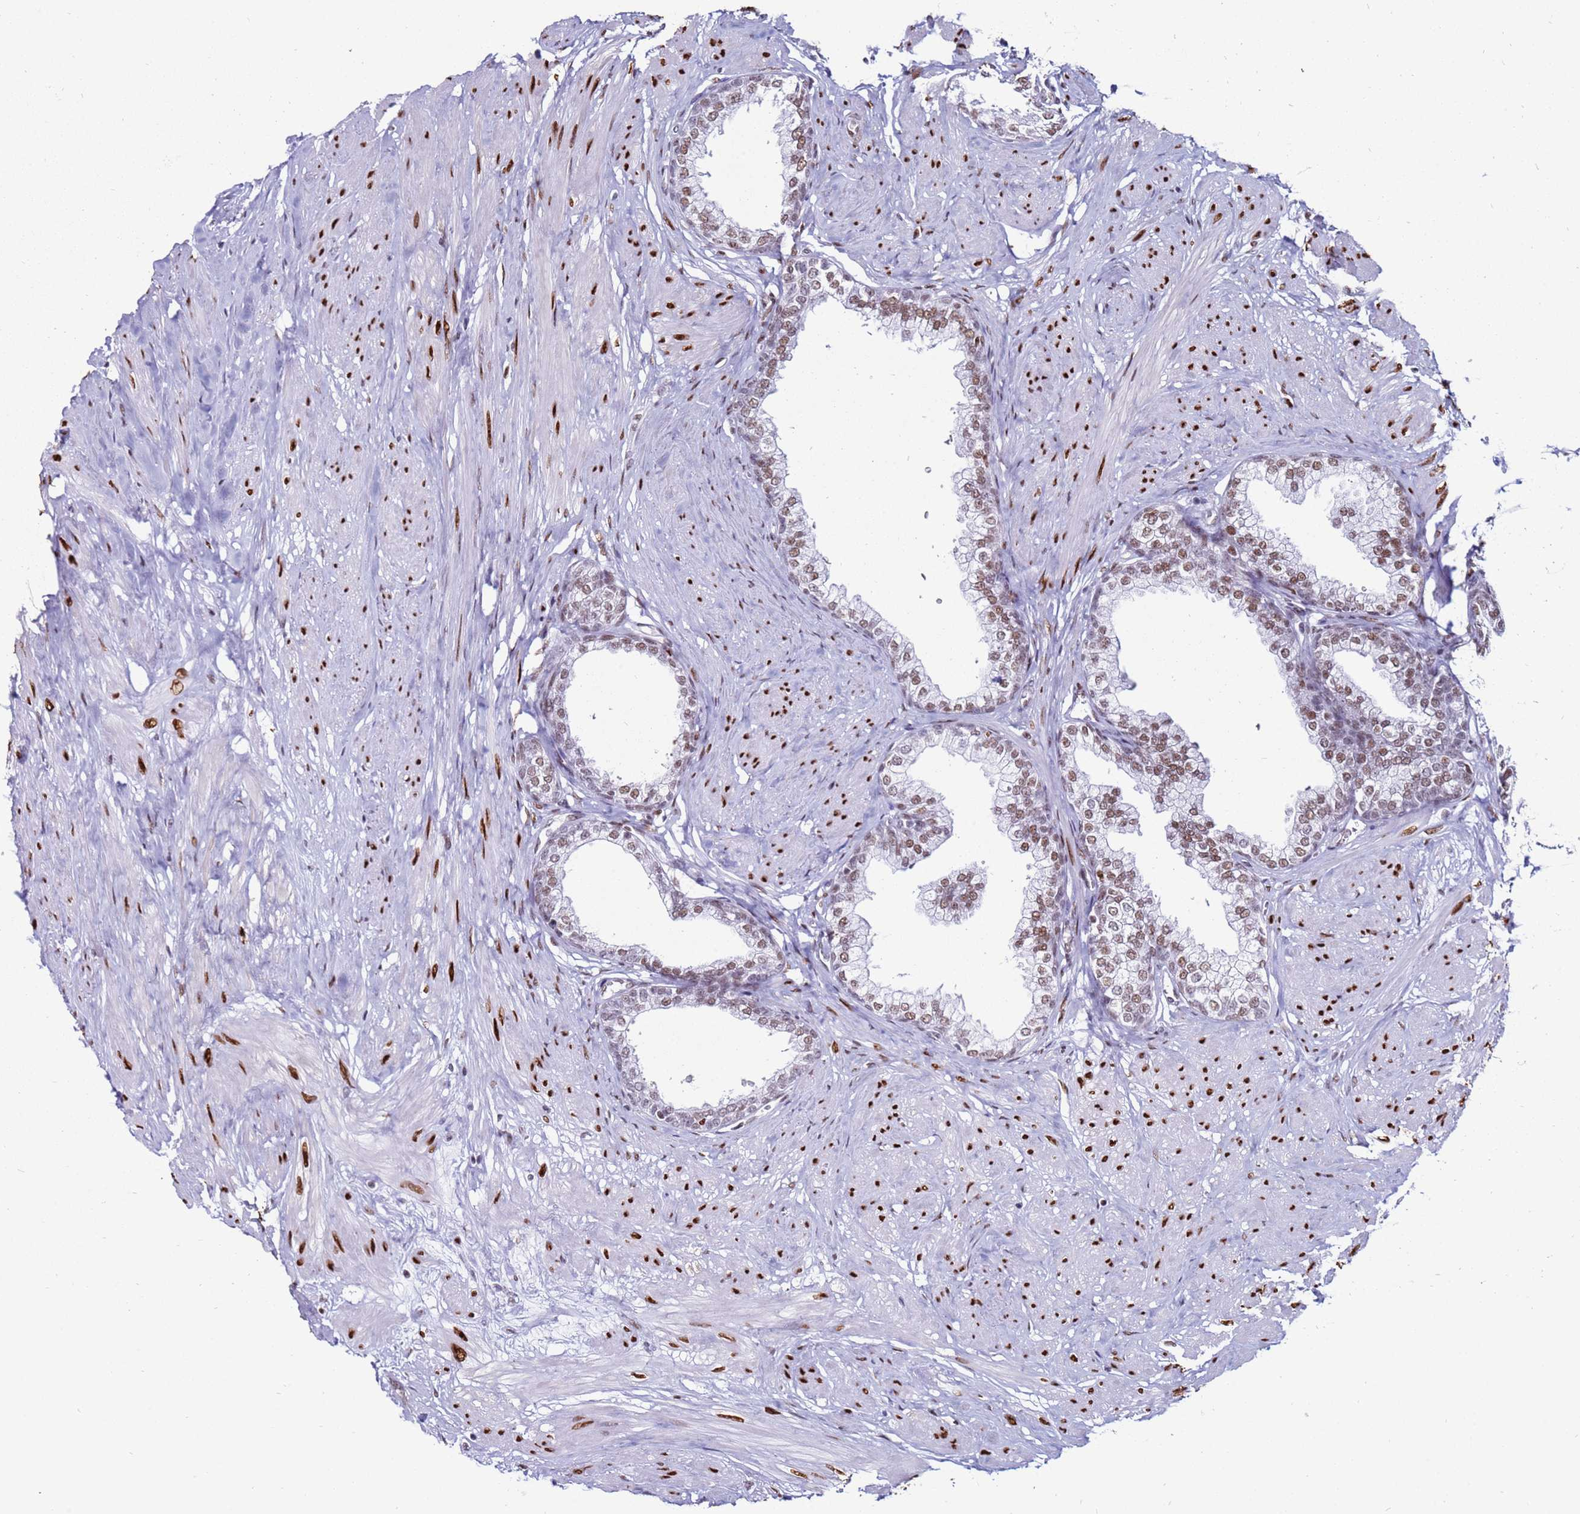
{"staining": {"intensity": "moderate", "quantity": ">75%", "location": "nuclear"}, "tissue": "prostate", "cell_type": "Glandular cells", "image_type": "normal", "snomed": [{"axis": "morphology", "description": "Normal tissue, NOS"}, {"axis": "morphology", "description": "Urothelial carcinoma, Low grade"}, {"axis": "topography", "description": "Urinary bladder"}, {"axis": "topography", "description": "Prostate"}], "caption": "Protein staining of normal prostate reveals moderate nuclear positivity in about >75% of glandular cells.", "gene": "KPNA4", "patient": {"sex": "male", "age": 60}}